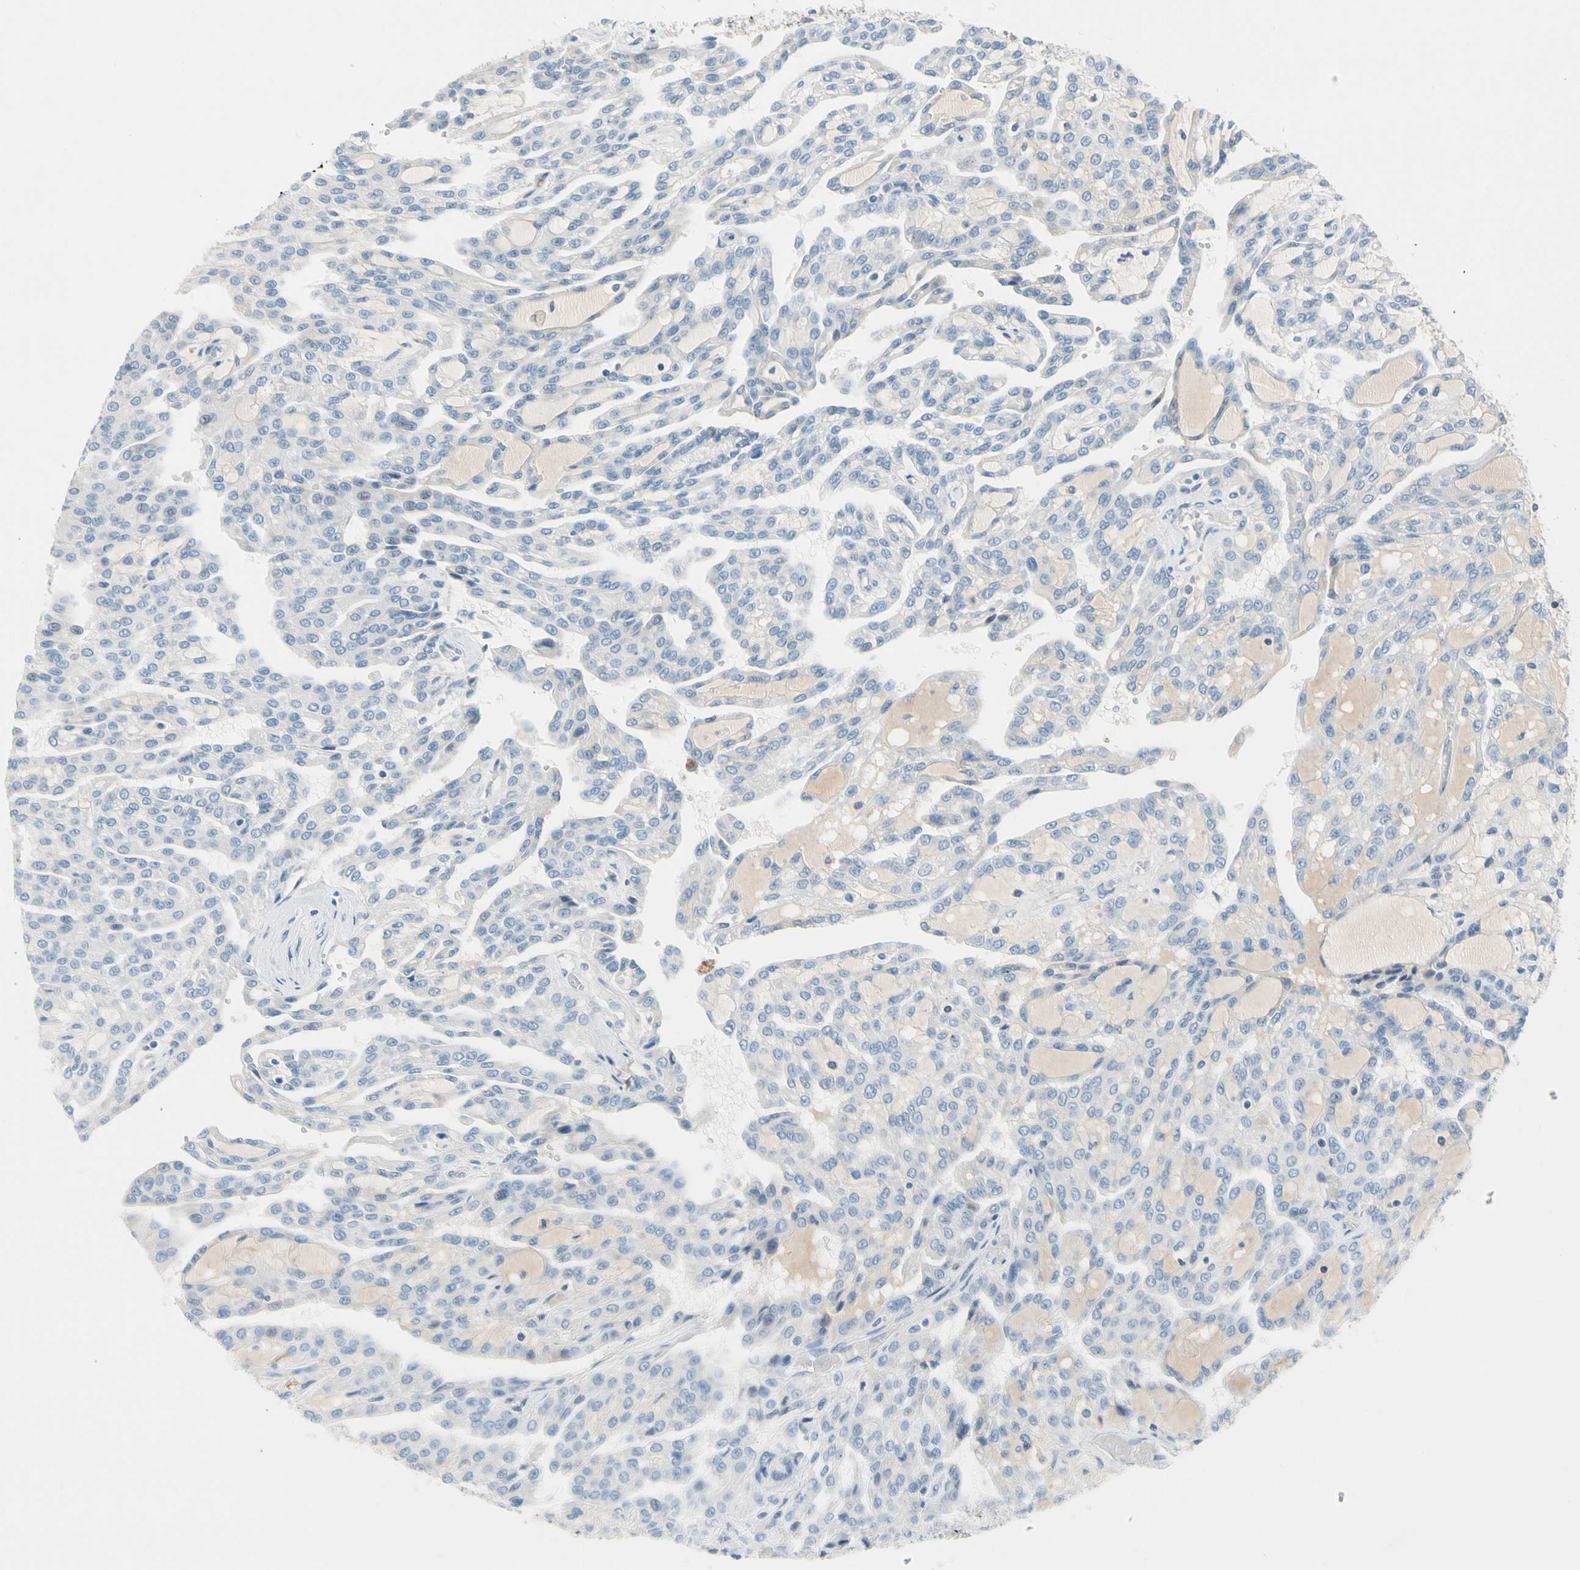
{"staining": {"intensity": "negative", "quantity": "none", "location": "none"}, "tissue": "renal cancer", "cell_type": "Tumor cells", "image_type": "cancer", "snomed": [{"axis": "morphology", "description": "Adenocarcinoma, NOS"}, {"axis": "topography", "description": "Kidney"}], "caption": "Tumor cells are negative for protein expression in human renal cancer (adenocarcinoma).", "gene": "CNDP1", "patient": {"sex": "male", "age": 63}}